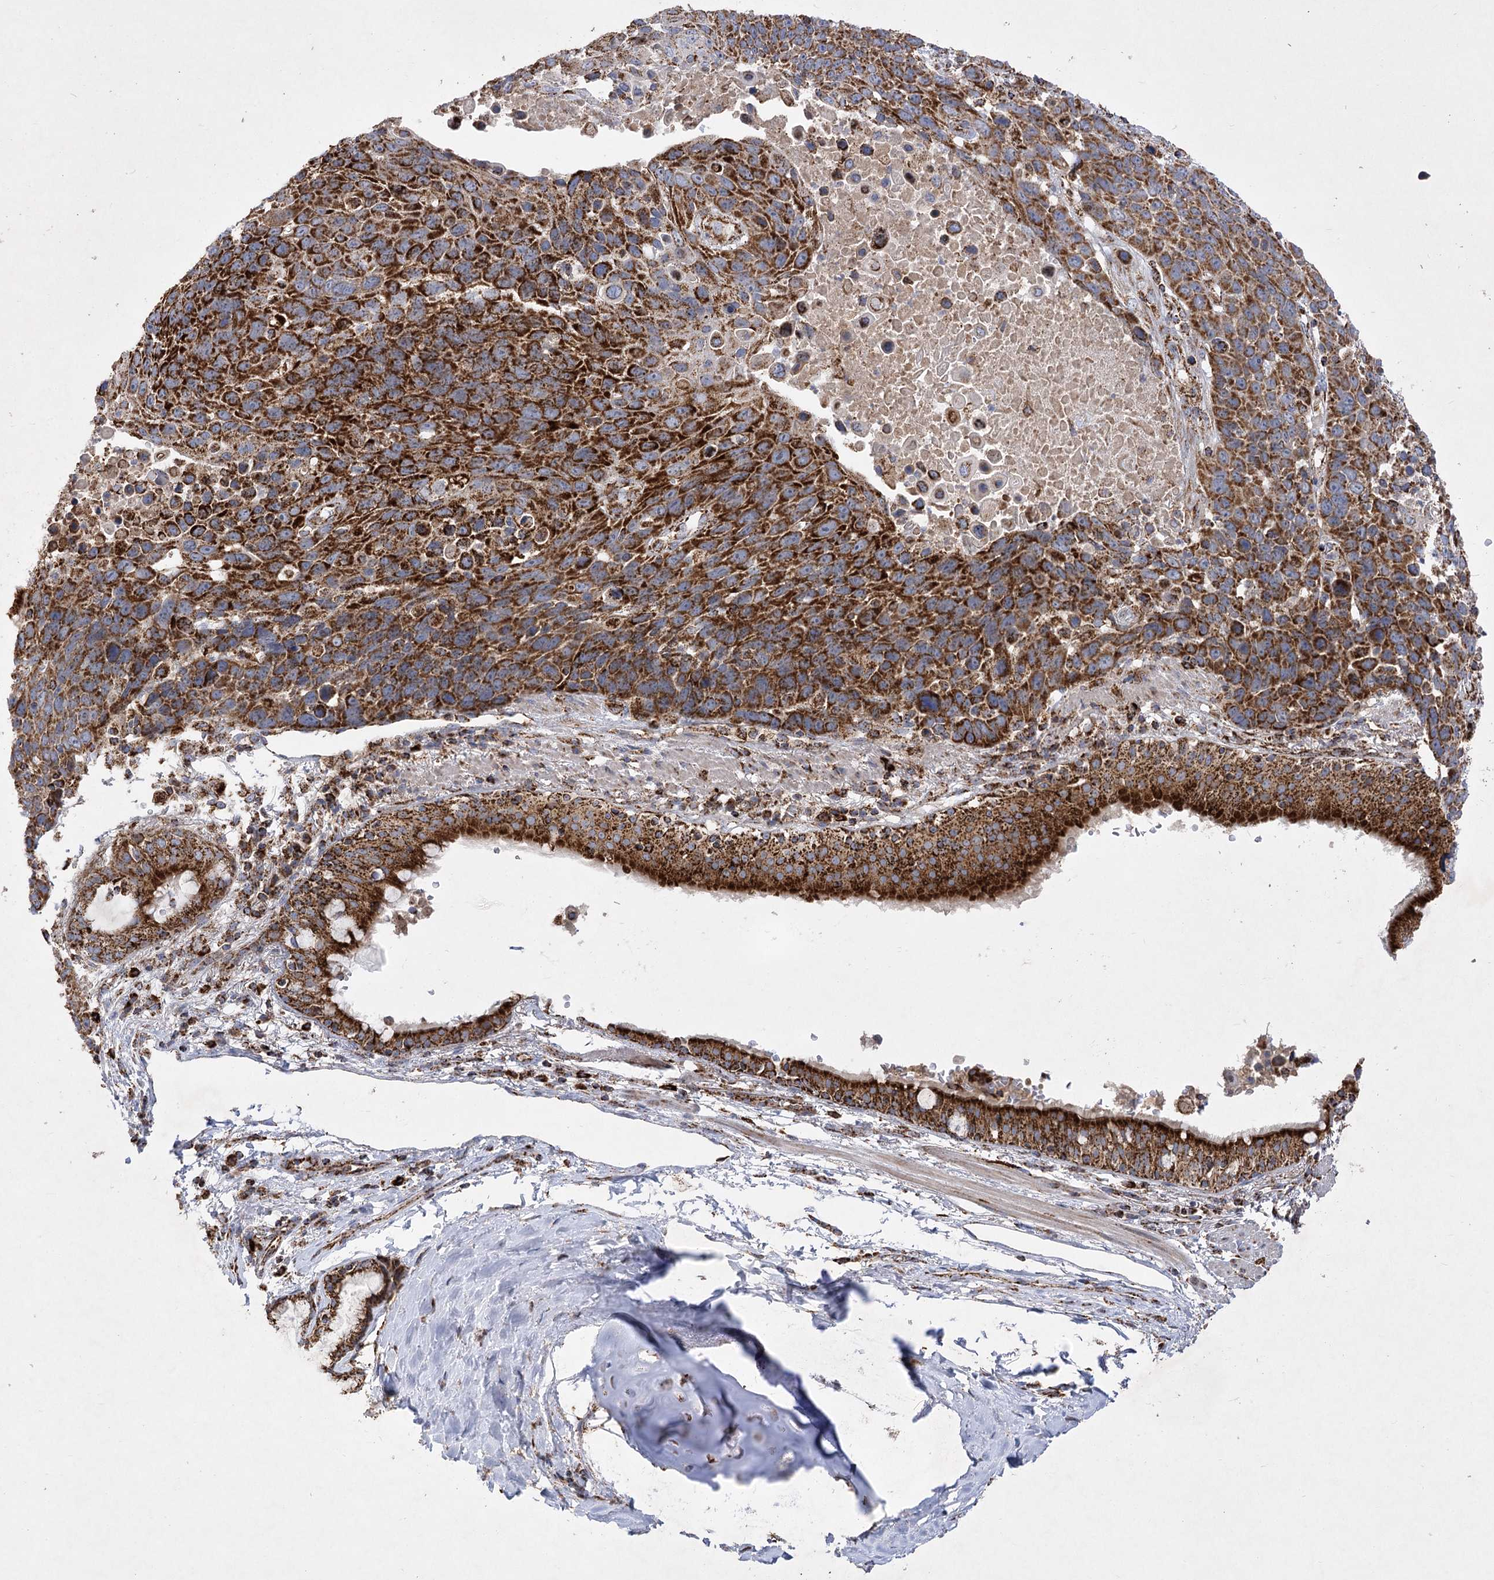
{"staining": {"intensity": "strong", "quantity": ">75%", "location": "cytoplasmic/membranous"}, "tissue": "lung cancer", "cell_type": "Tumor cells", "image_type": "cancer", "snomed": [{"axis": "morphology", "description": "Squamous cell carcinoma, NOS"}, {"axis": "topography", "description": "Lung"}], "caption": "A brown stain highlights strong cytoplasmic/membranous expression of a protein in squamous cell carcinoma (lung) tumor cells. (brown staining indicates protein expression, while blue staining denotes nuclei).", "gene": "ASNSD1", "patient": {"sex": "male", "age": 66}}